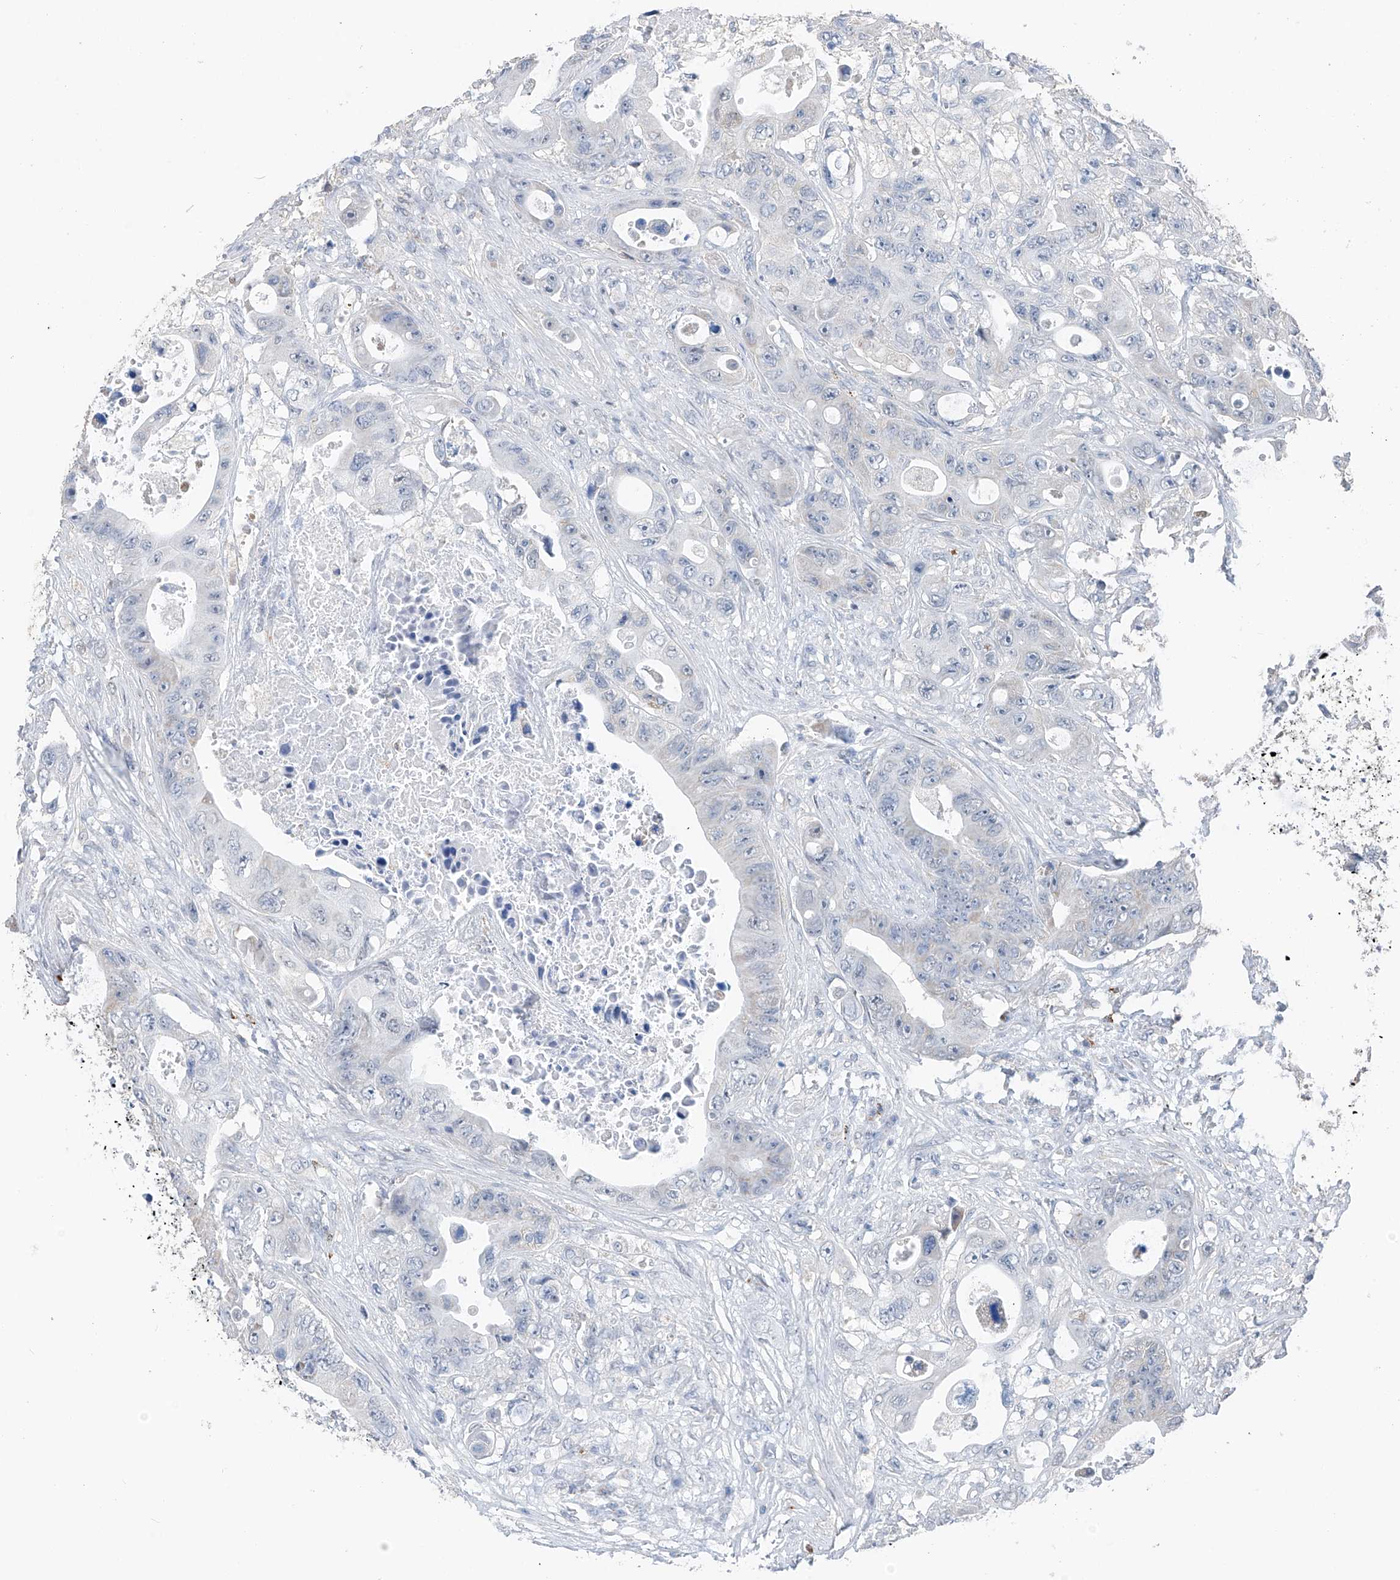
{"staining": {"intensity": "negative", "quantity": "none", "location": "none"}, "tissue": "colorectal cancer", "cell_type": "Tumor cells", "image_type": "cancer", "snomed": [{"axis": "morphology", "description": "Adenocarcinoma, NOS"}, {"axis": "topography", "description": "Colon"}], "caption": "Immunohistochemistry (IHC) of colorectal cancer demonstrates no expression in tumor cells. (DAB immunohistochemistry visualized using brightfield microscopy, high magnification).", "gene": "KLF15", "patient": {"sex": "female", "age": 46}}